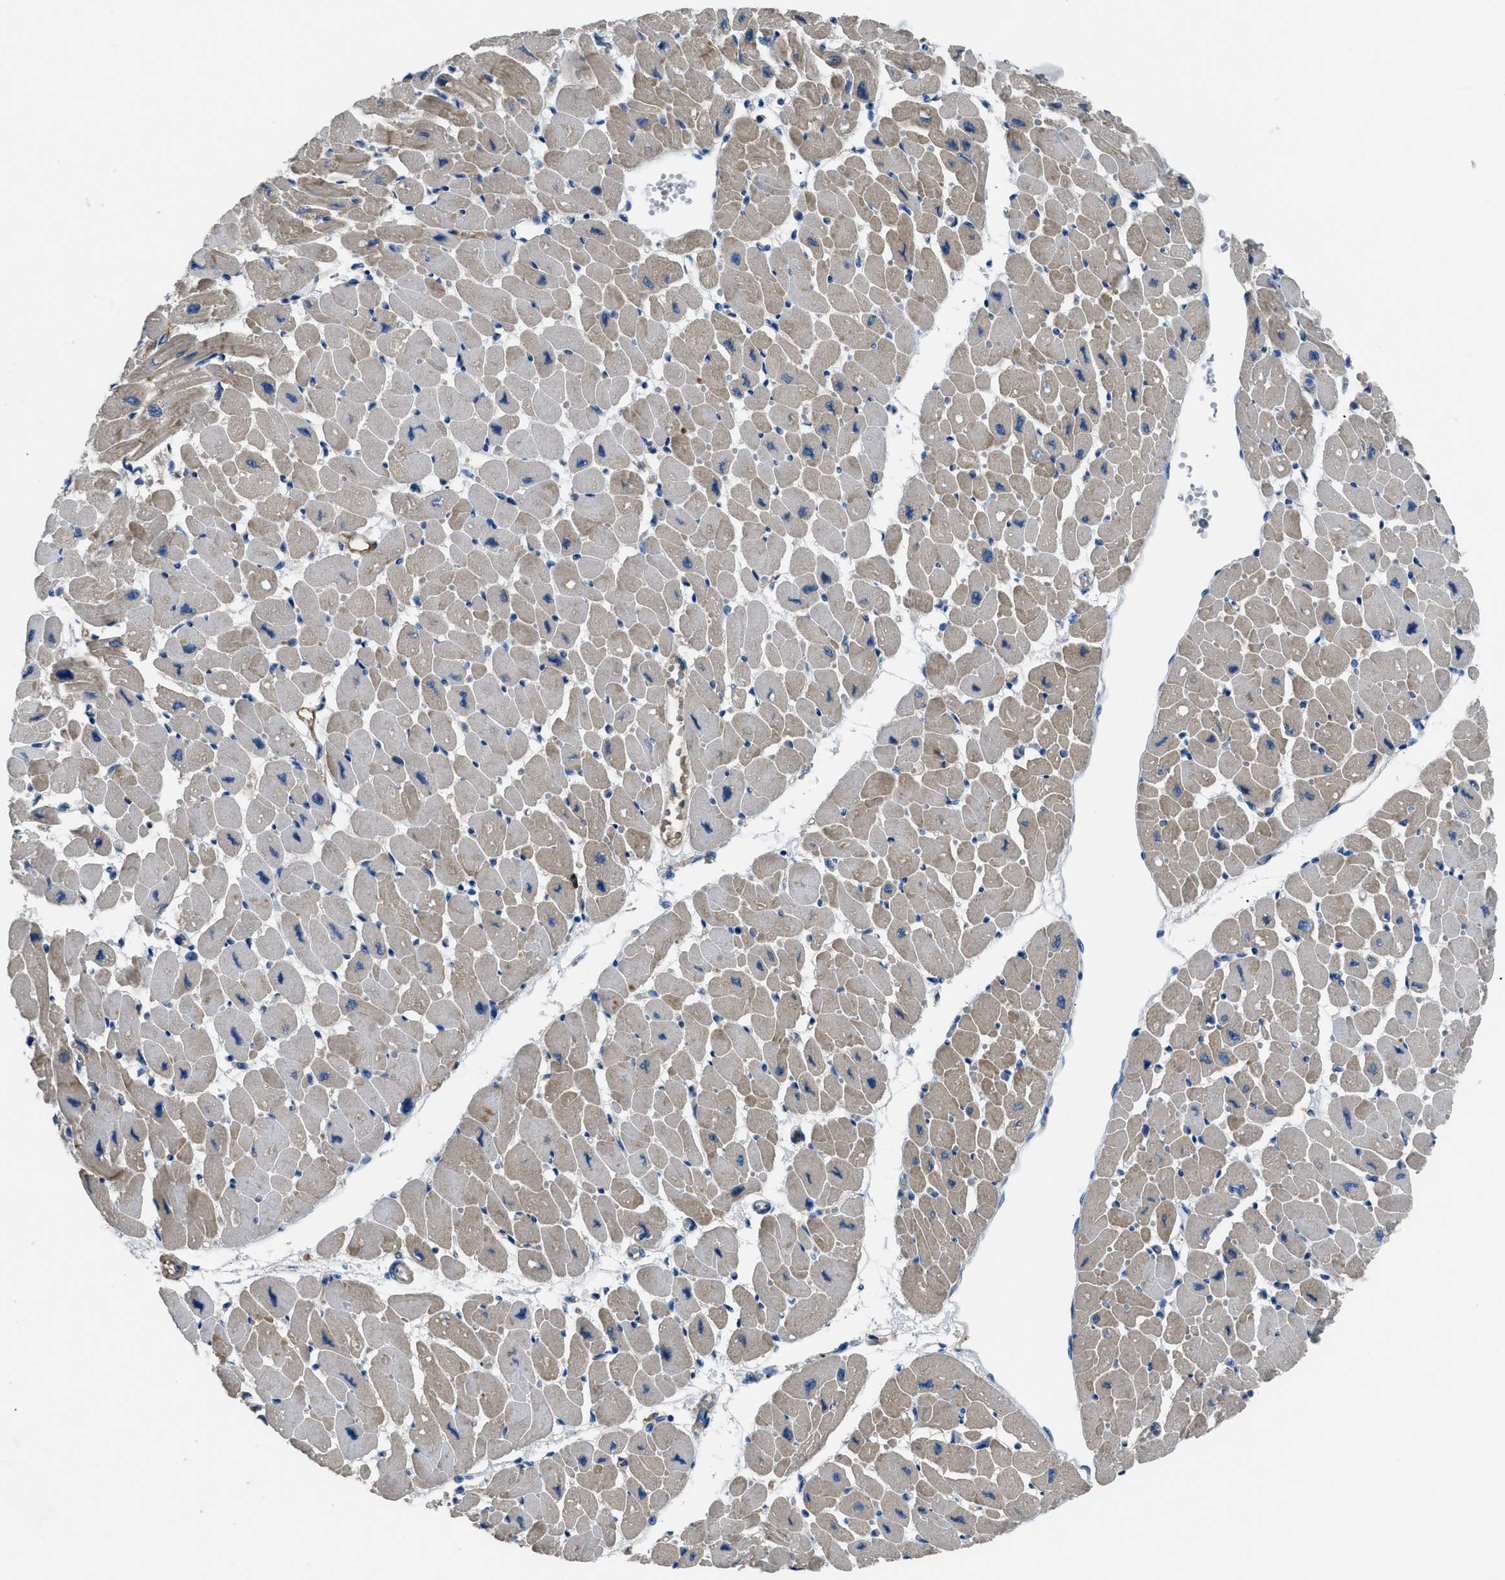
{"staining": {"intensity": "weak", "quantity": "25%-75%", "location": "cytoplasmic/membranous"}, "tissue": "heart muscle", "cell_type": "Cardiomyocytes", "image_type": "normal", "snomed": [{"axis": "morphology", "description": "Normal tissue, NOS"}, {"axis": "topography", "description": "Heart"}], "caption": "IHC (DAB (3,3'-diaminobenzidine)) staining of normal heart muscle shows weak cytoplasmic/membranous protein positivity in about 25%-75% of cardiomyocytes. The protein of interest is stained brown, and the nuclei are stained in blue (DAB (3,3'-diaminobenzidine) IHC with brightfield microscopy, high magnification).", "gene": "SGCZ", "patient": {"sex": "female", "age": 54}}